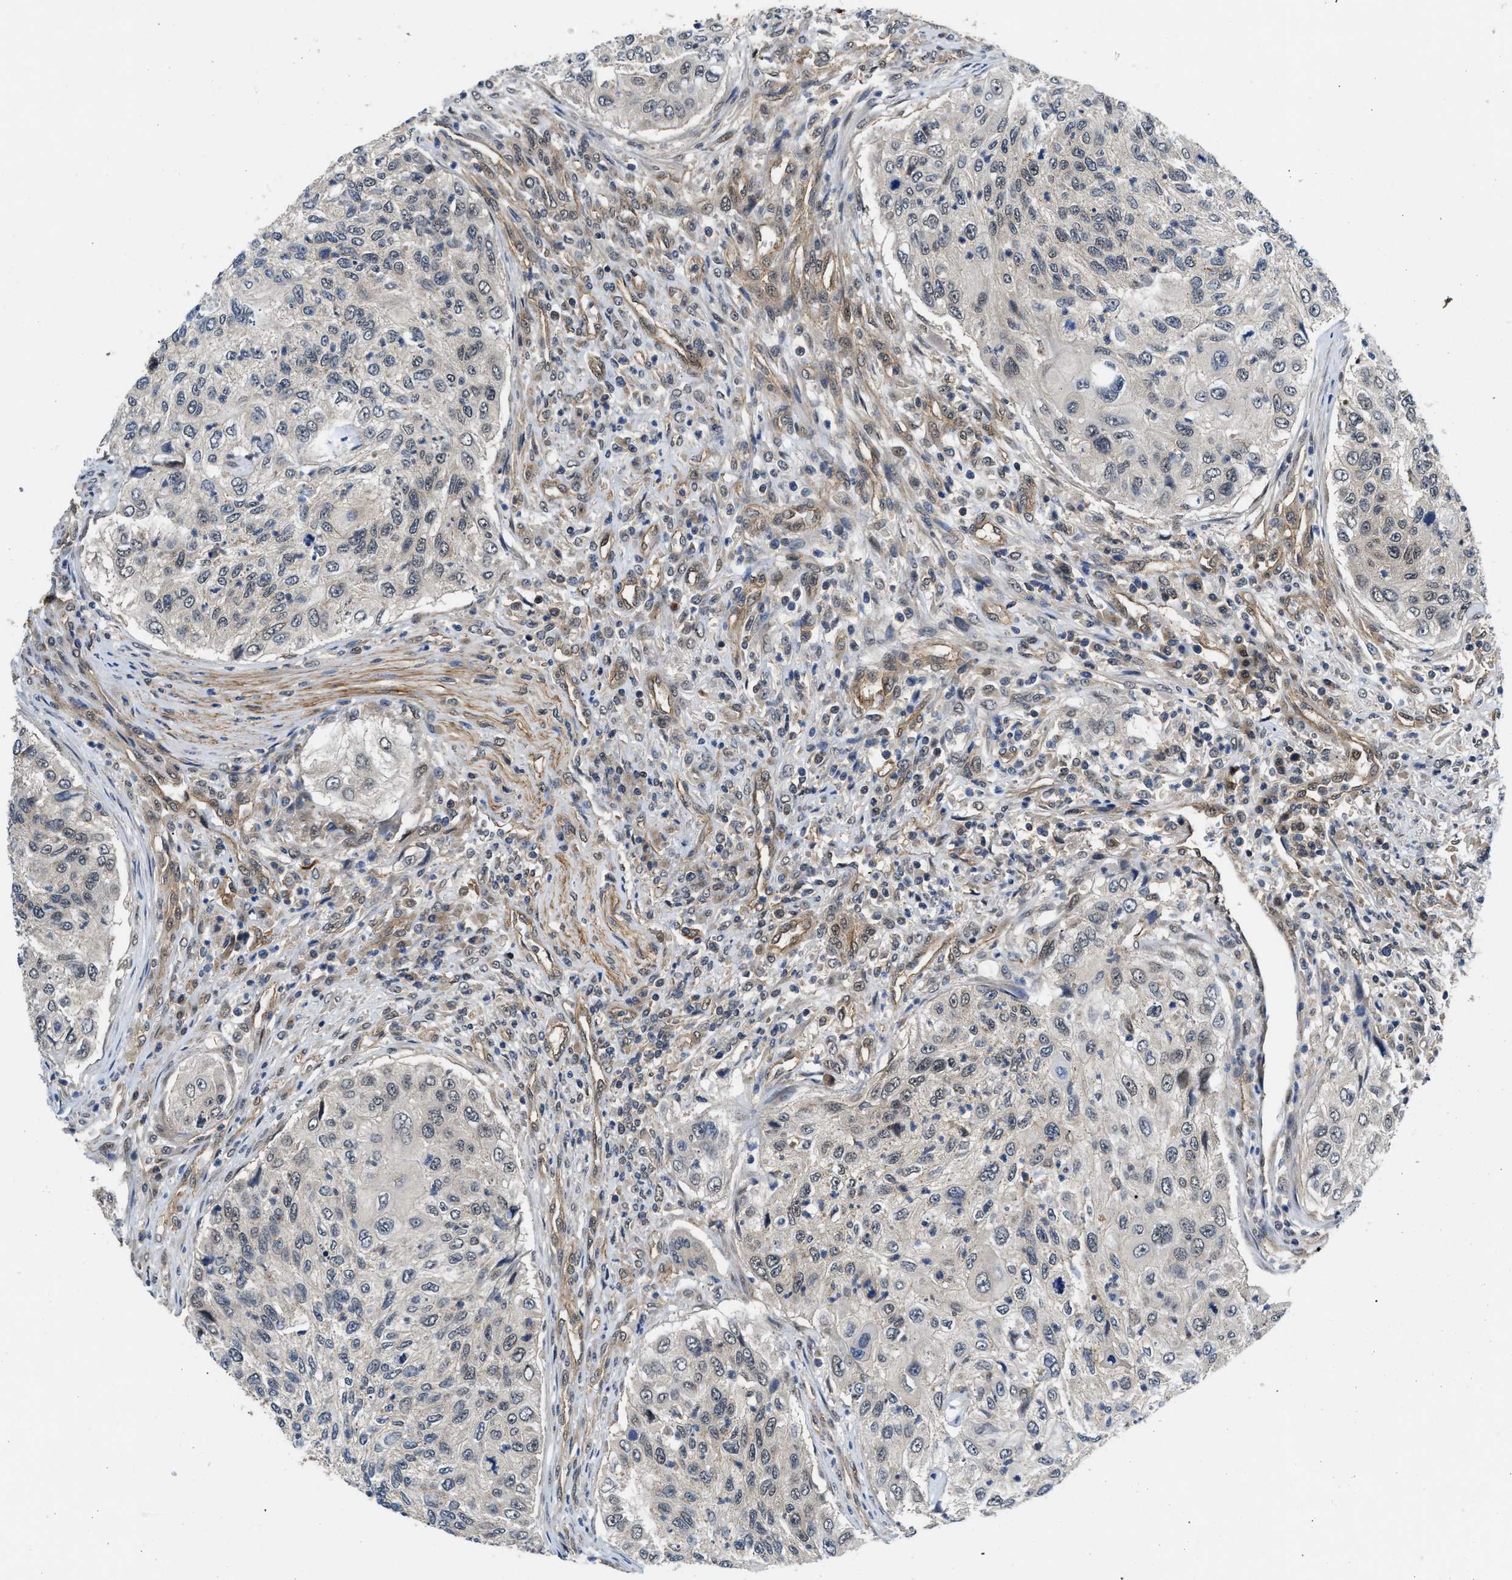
{"staining": {"intensity": "negative", "quantity": "none", "location": "none"}, "tissue": "urothelial cancer", "cell_type": "Tumor cells", "image_type": "cancer", "snomed": [{"axis": "morphology", "description": "Urothelial carcinoma, High grade"}, {"axis": "topography", "description": "Urinary bladder"}], "caption": "This is an IHC micrograph of urothelial cancer. There is no staining in tumor cells.", "gene": "COPS2", "patient": {"sex": "female", "age": 60}}